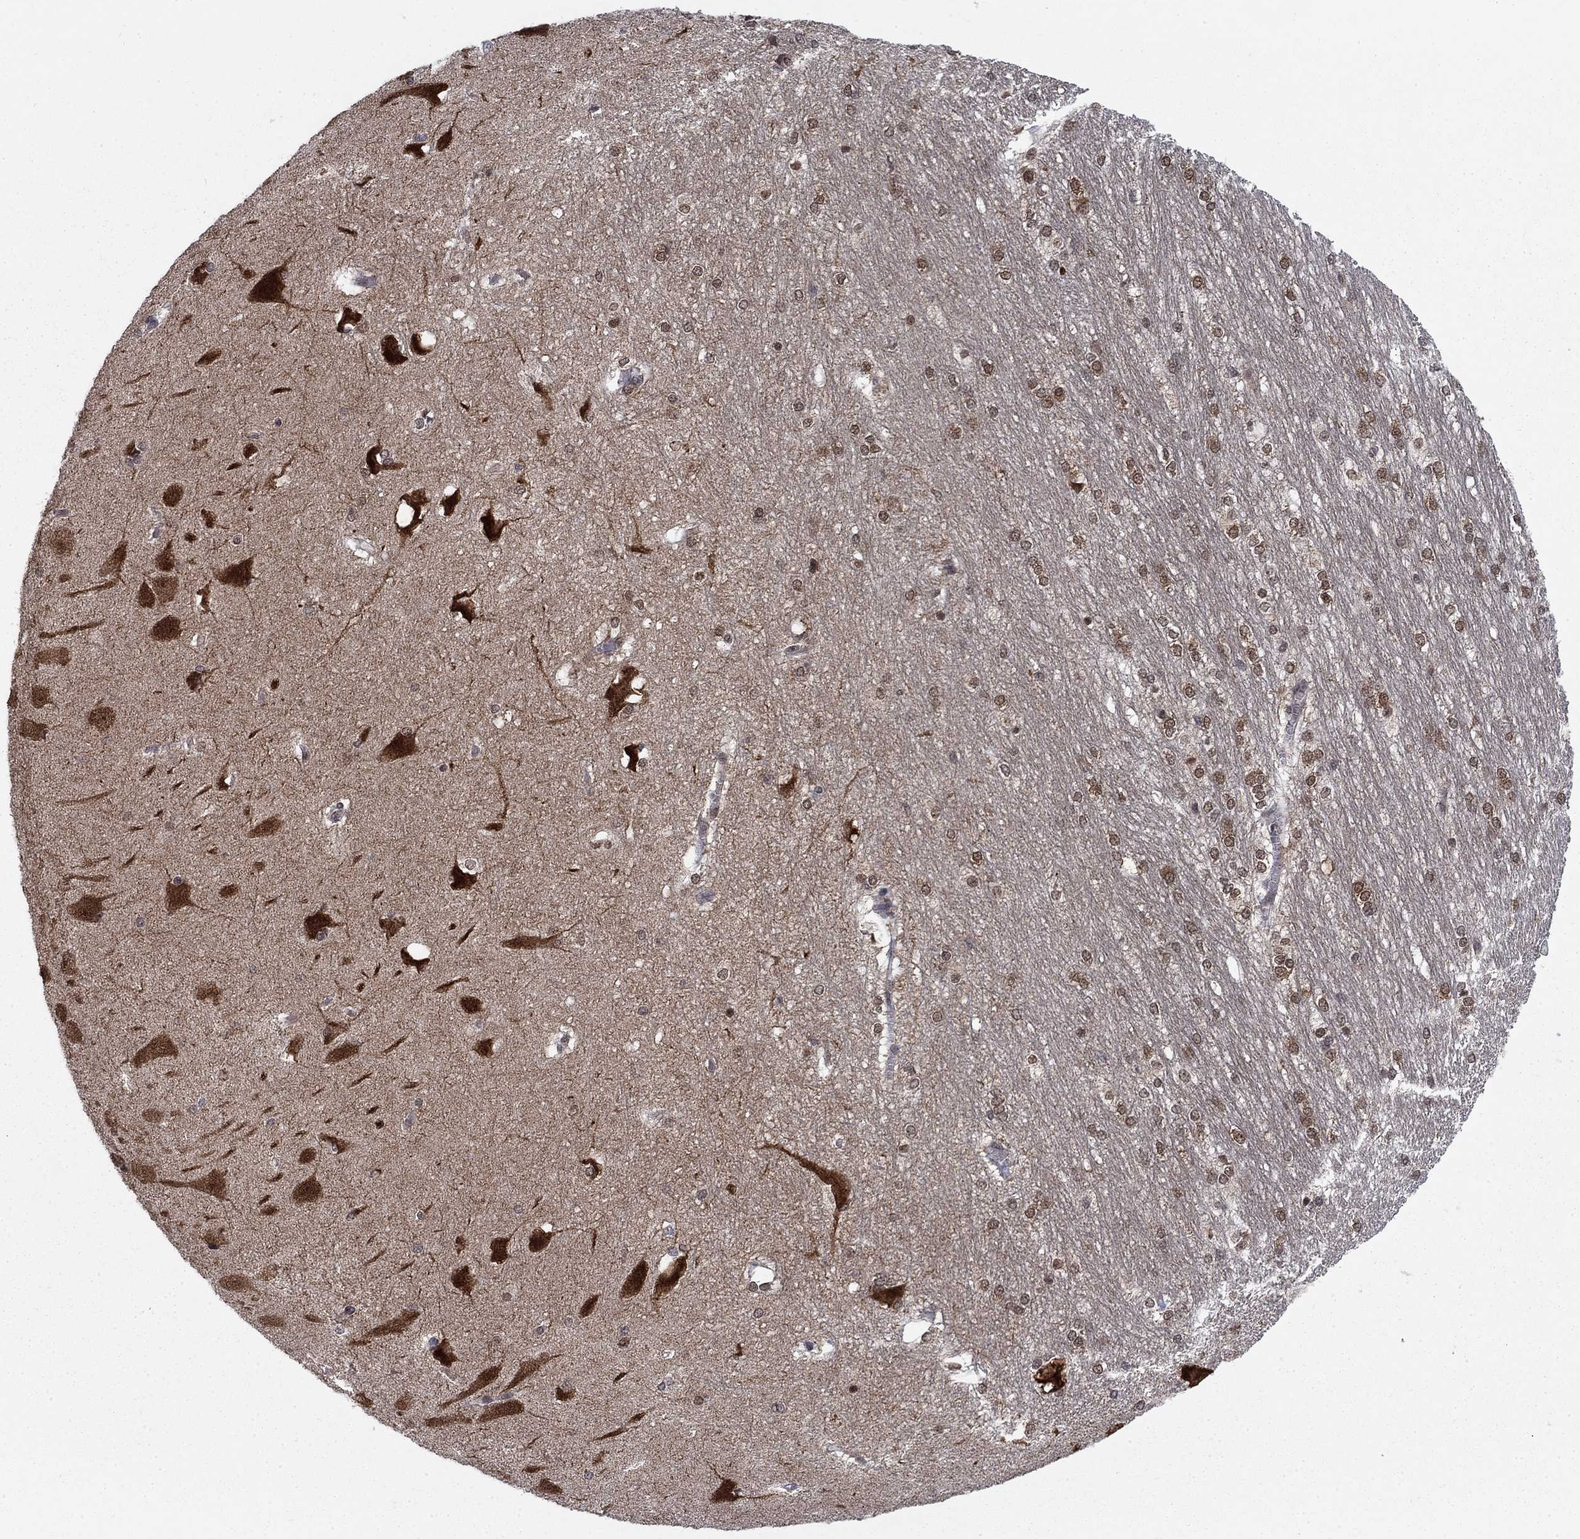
{"staining": {"intensity": "strong", "quantity": "<25%", "location": "nuclear"}, "tissue": "hippocampus", "cell_type": "Glial cells", "image_type": "normal", "snomed": [{"axis": "morphology", "description": "Normal tissue, NOS"}, {"axis": "topography", "description": "Cerebral cortex"}, {"axis": "topography", "description": "Hippocampus"}], "caption": "A high-resolution histopathology image shows immunohistochemistry (IHC) staining of normal hippocampus, which demonstrates strong nuclear positivity in approximately <25% of glial cells.", "gene": "DNAJA1", "patient": {"sex": "female", "age": 19}}